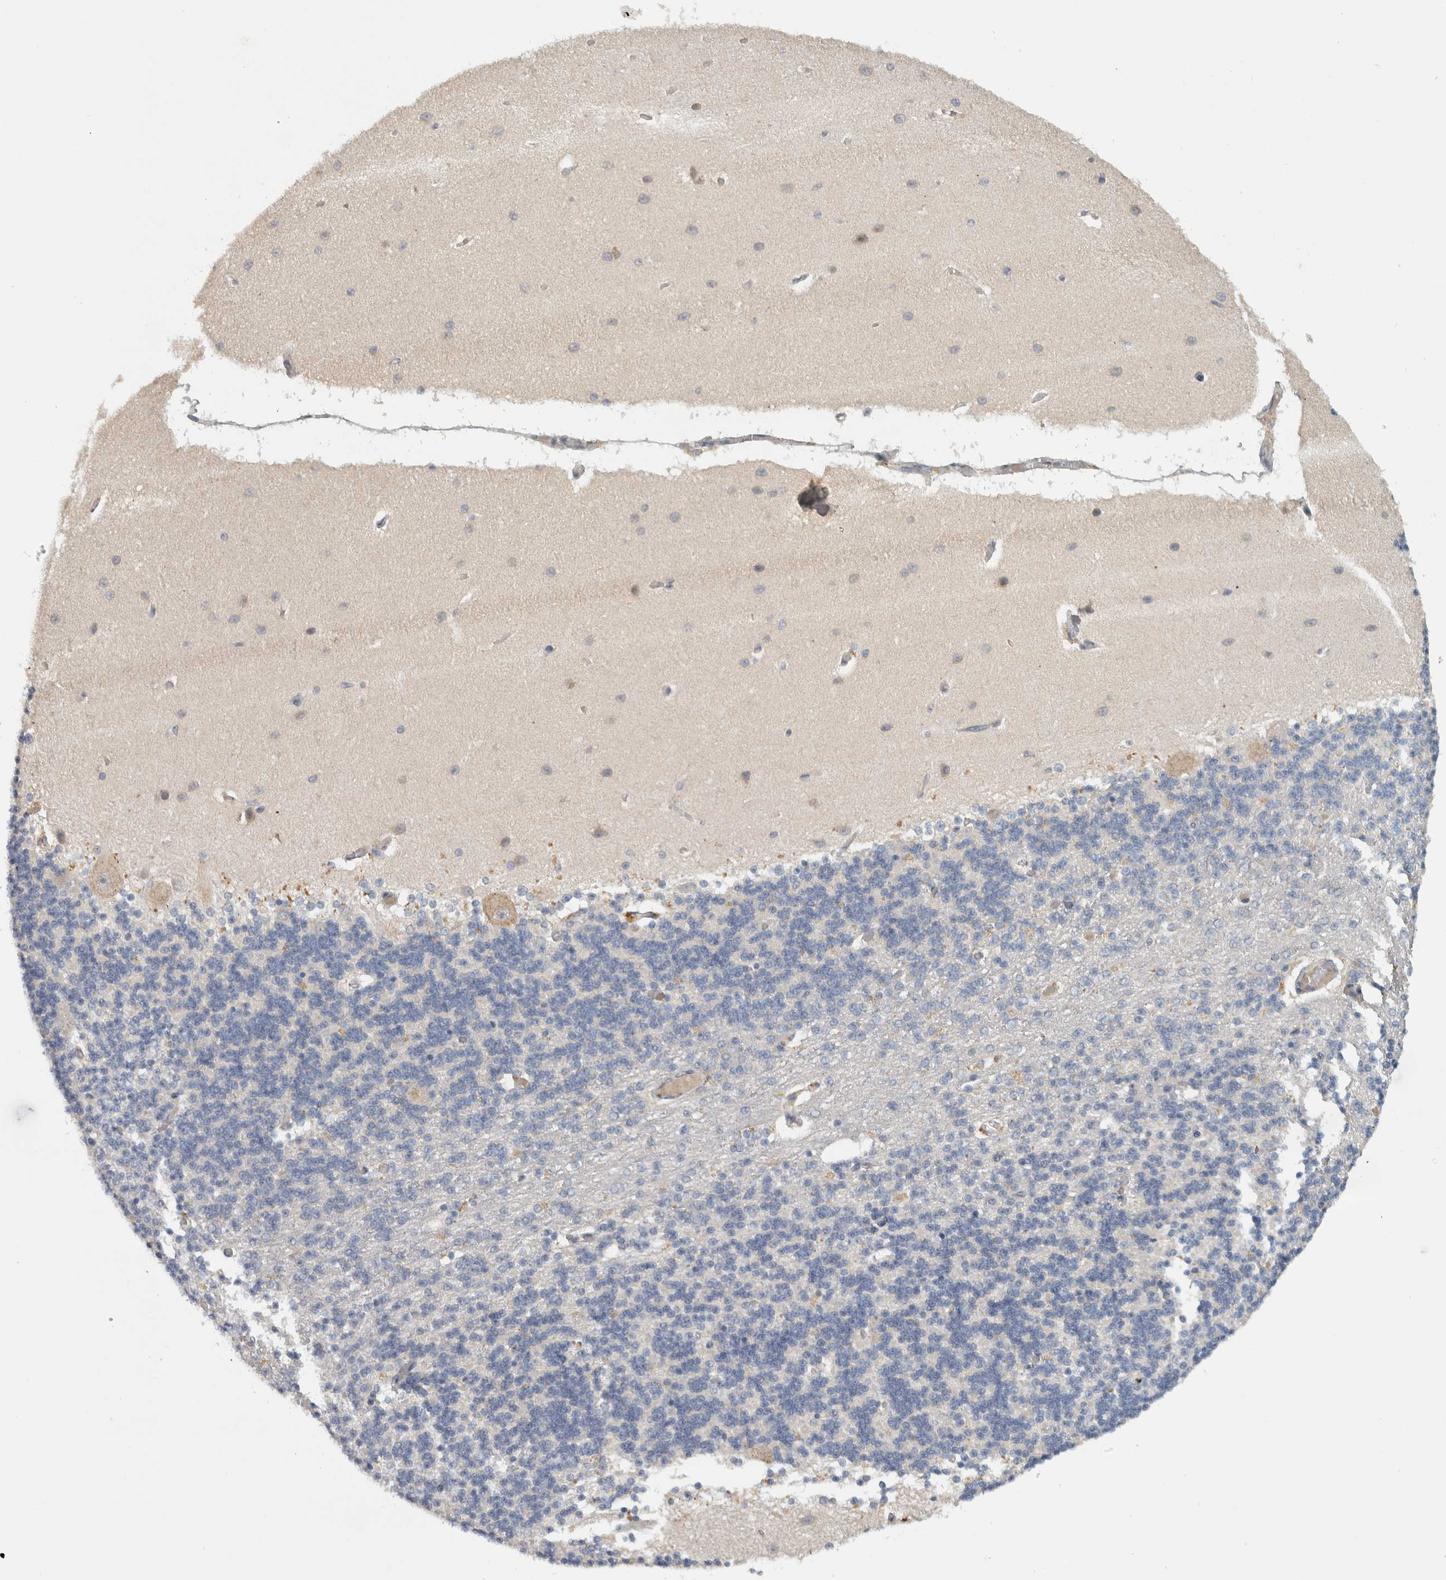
{"staining": {"intensity": "negative", "quantity": "none", "location": "none"}, "tissue": "cerebellum", "cell_type": "Cells in granular layer", "image_type": "normal", "snomed": [{"axis": "morphology", "description": "Normal tissue, NOS"}, {"axis": "topography", "description": "Cerebellum"}], "caption": "Immunohistochemistry histopathology image of benign cerebellum stained for a protein (brown), which shows no positivity in cells in granular layer.", "gene": "ADPRM", "patient": {"sex": "female", "age": 54}}